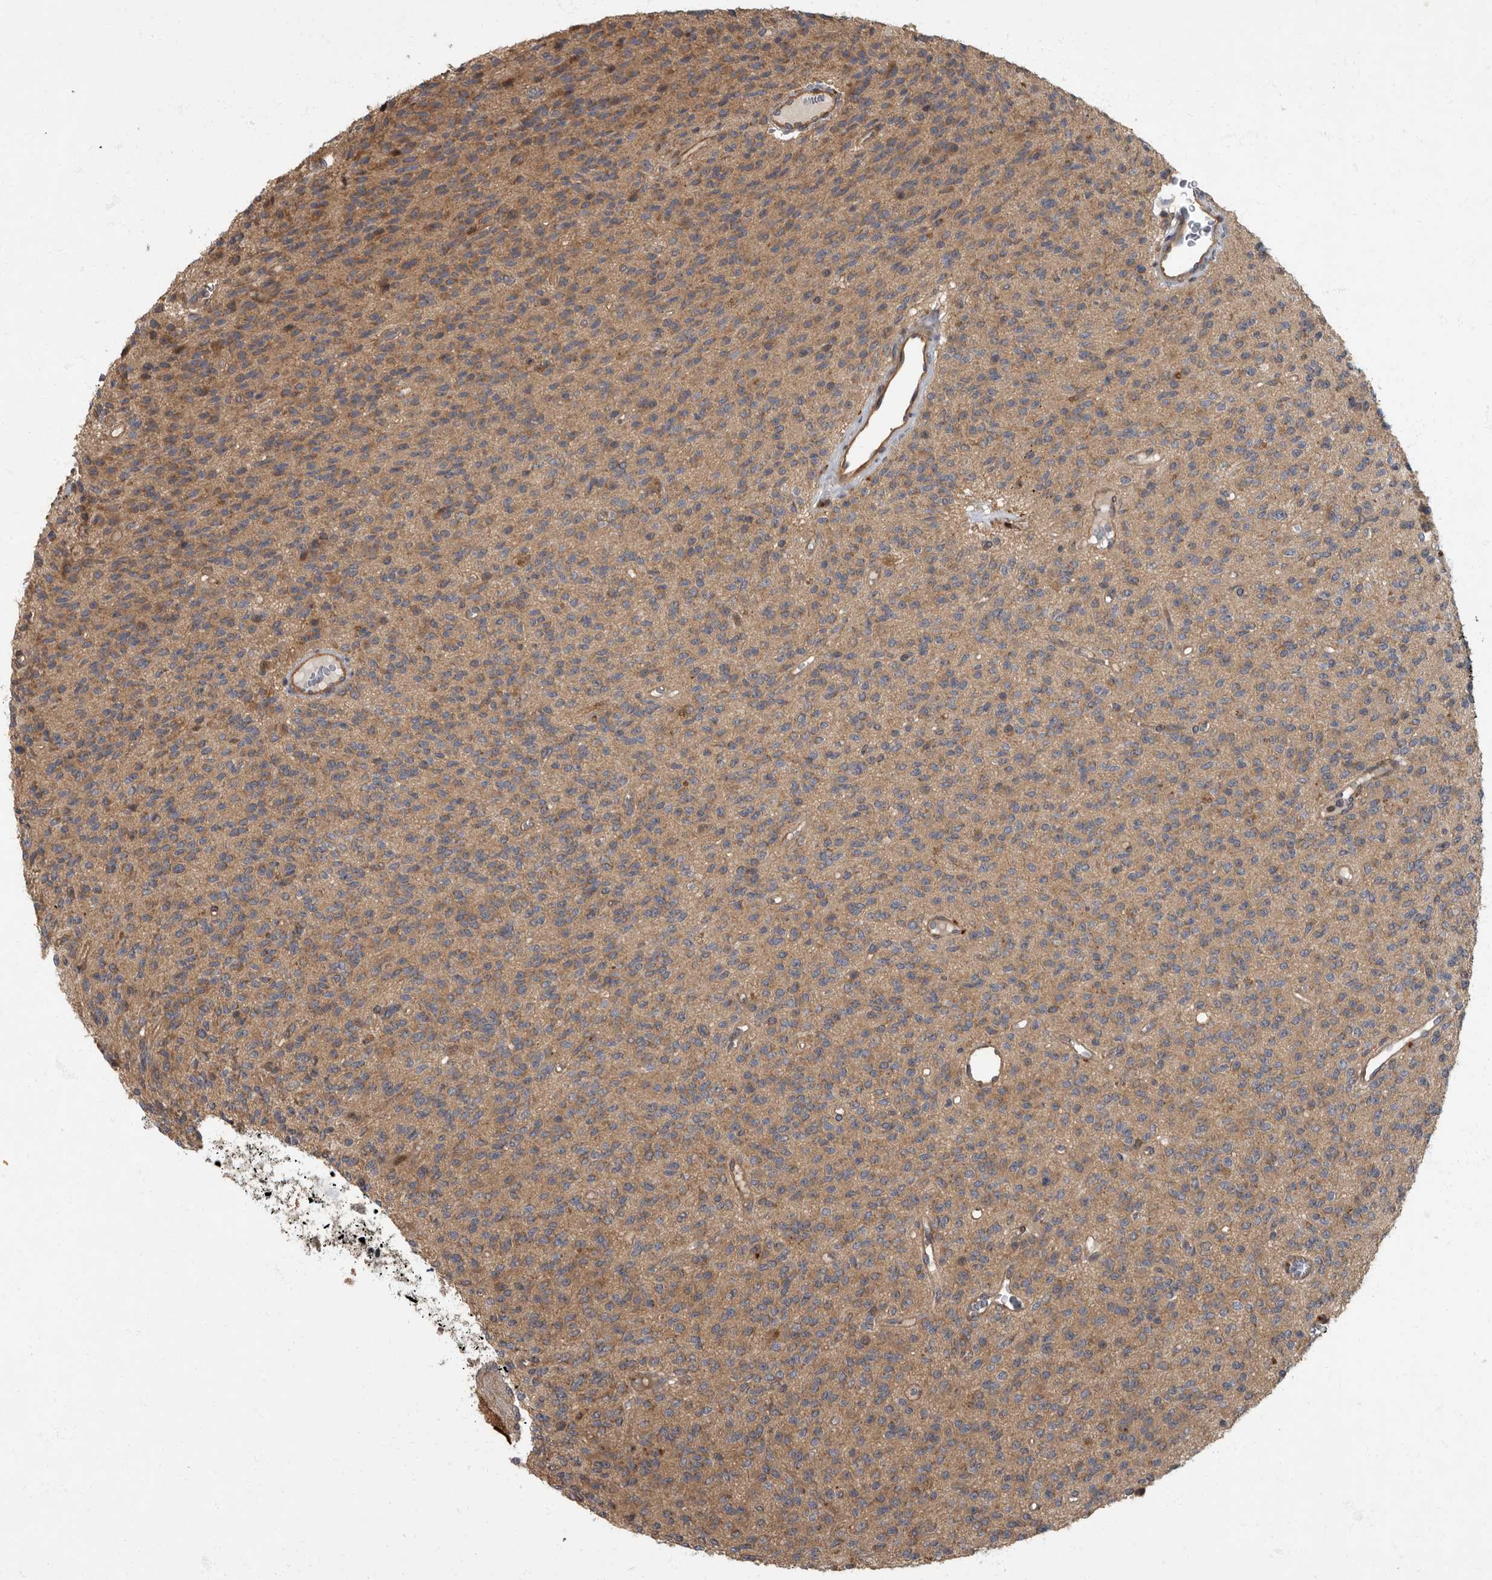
{"staining": {"intensity": "moderate", "quantity": "25%-75%", "location": "cytoplasmic/membranous"}, "tissue": "glioma", "cell_type": "Tumor cells", "image_type": "cancer", "snomed": [{"axis": "morphology", "description": "Glioma, malignant, High grade"}, {"axis": "topography", "description": "Brain"}], "caption": "High-grade glioma (malignant) tissue shows moderate cytoplasmic/membranous expression in approximately 25%-75% of tumor cells", "gene": "IQCK", "patient": {"sex": "male", "age": 34}}